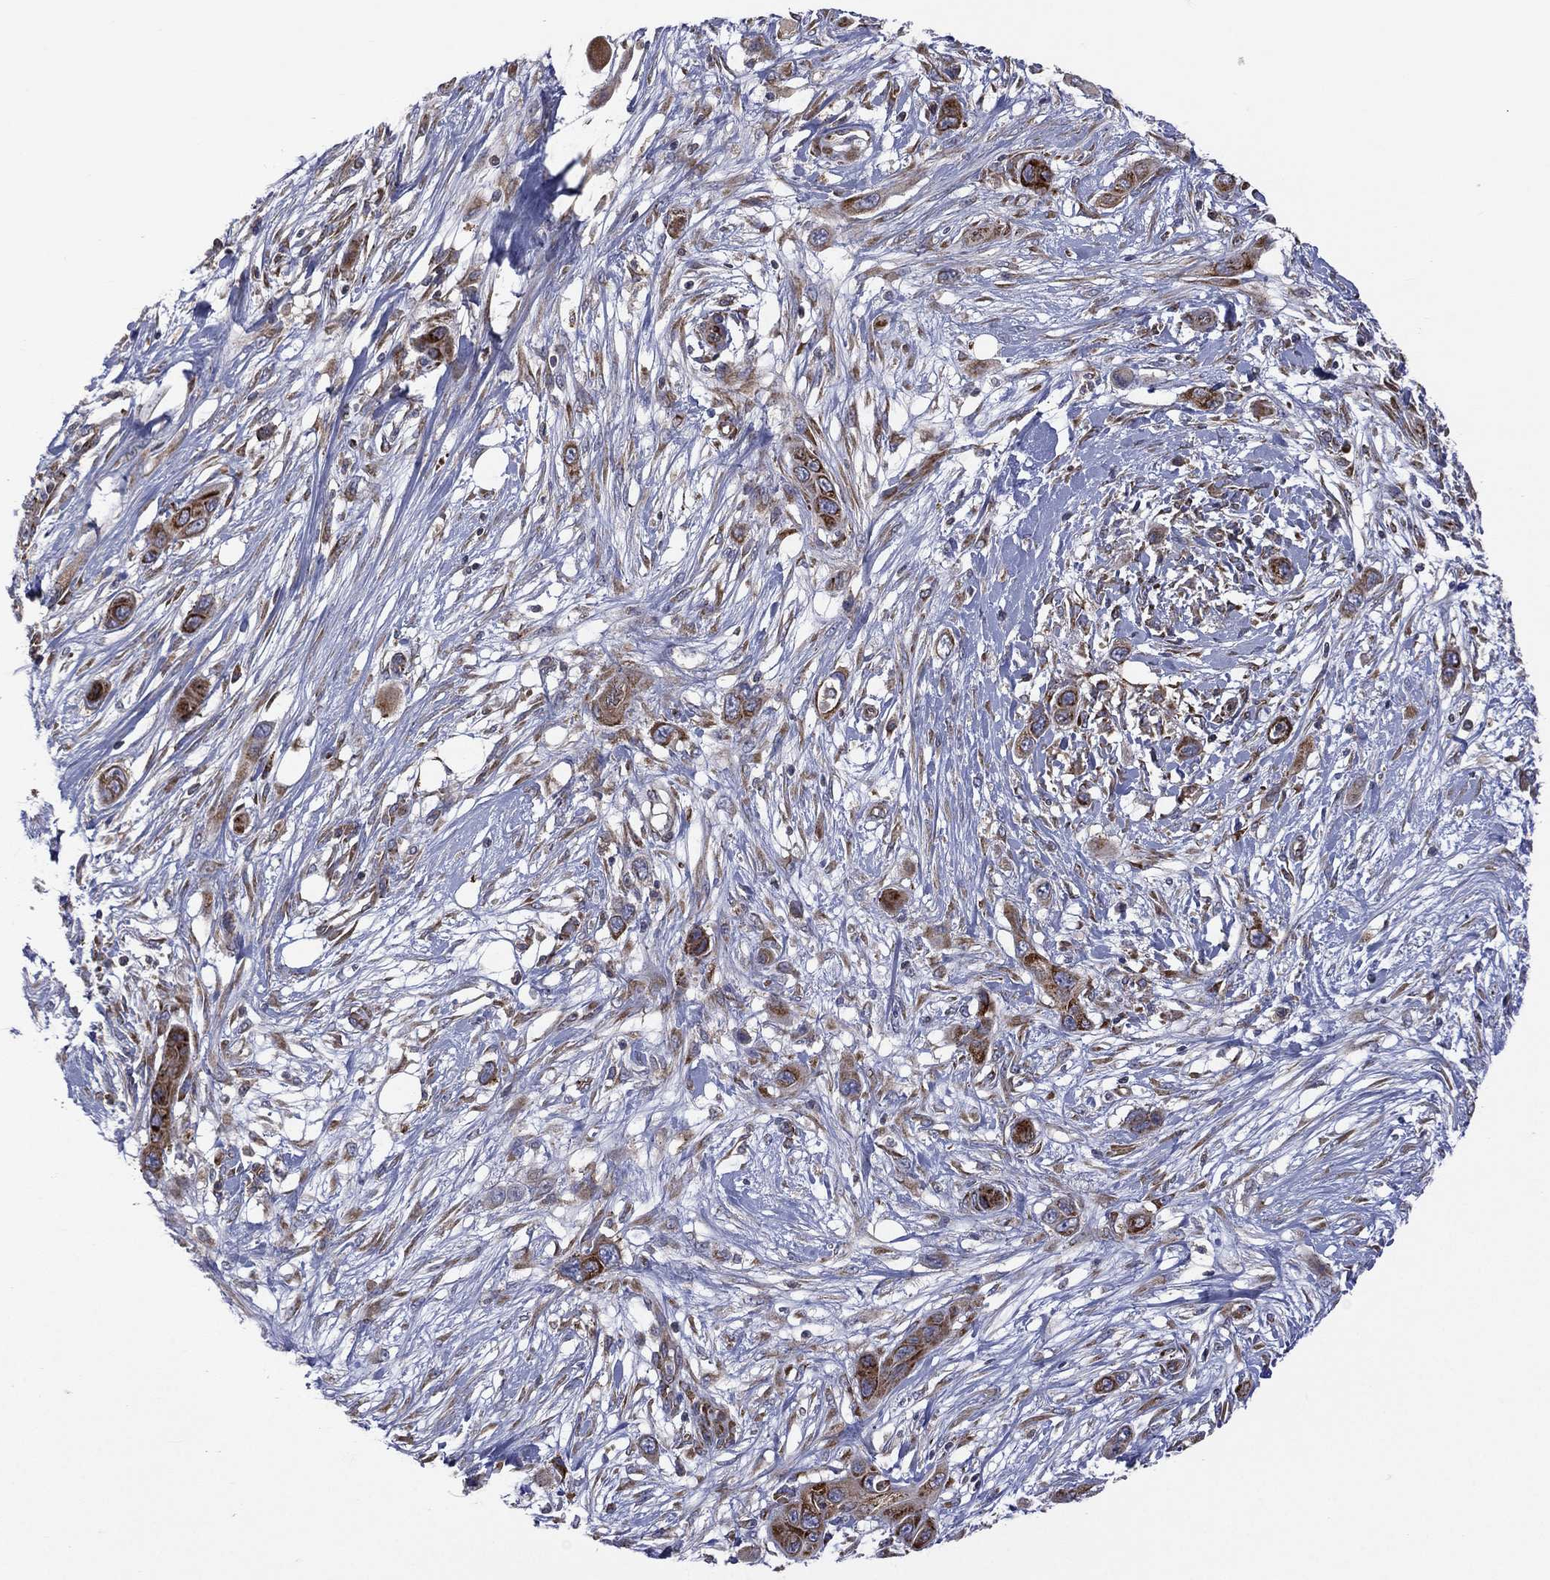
{"staining": {"intensity": "strong", "quantity": "25%-75%", "location": "cytoplasmic/membranous"}, "tissue": "skin cancer", "cell_type": "Tumor cells", "image_type": "cancer", "snomed": [{"axis": "morphology", "description": "Squamous cell carcinoma, NOS"}, {"axis": "topography", "description": "Skin"}], "caption": "IHC (DAB) staining of skin cancer (squamous cell carcinoma) displays strong cytoplasmic/membranous protein expression in approximately 25%-75% of tumor cells.", "gene": "C20orf96", "patient": {"sex": "male", "age": 79}}